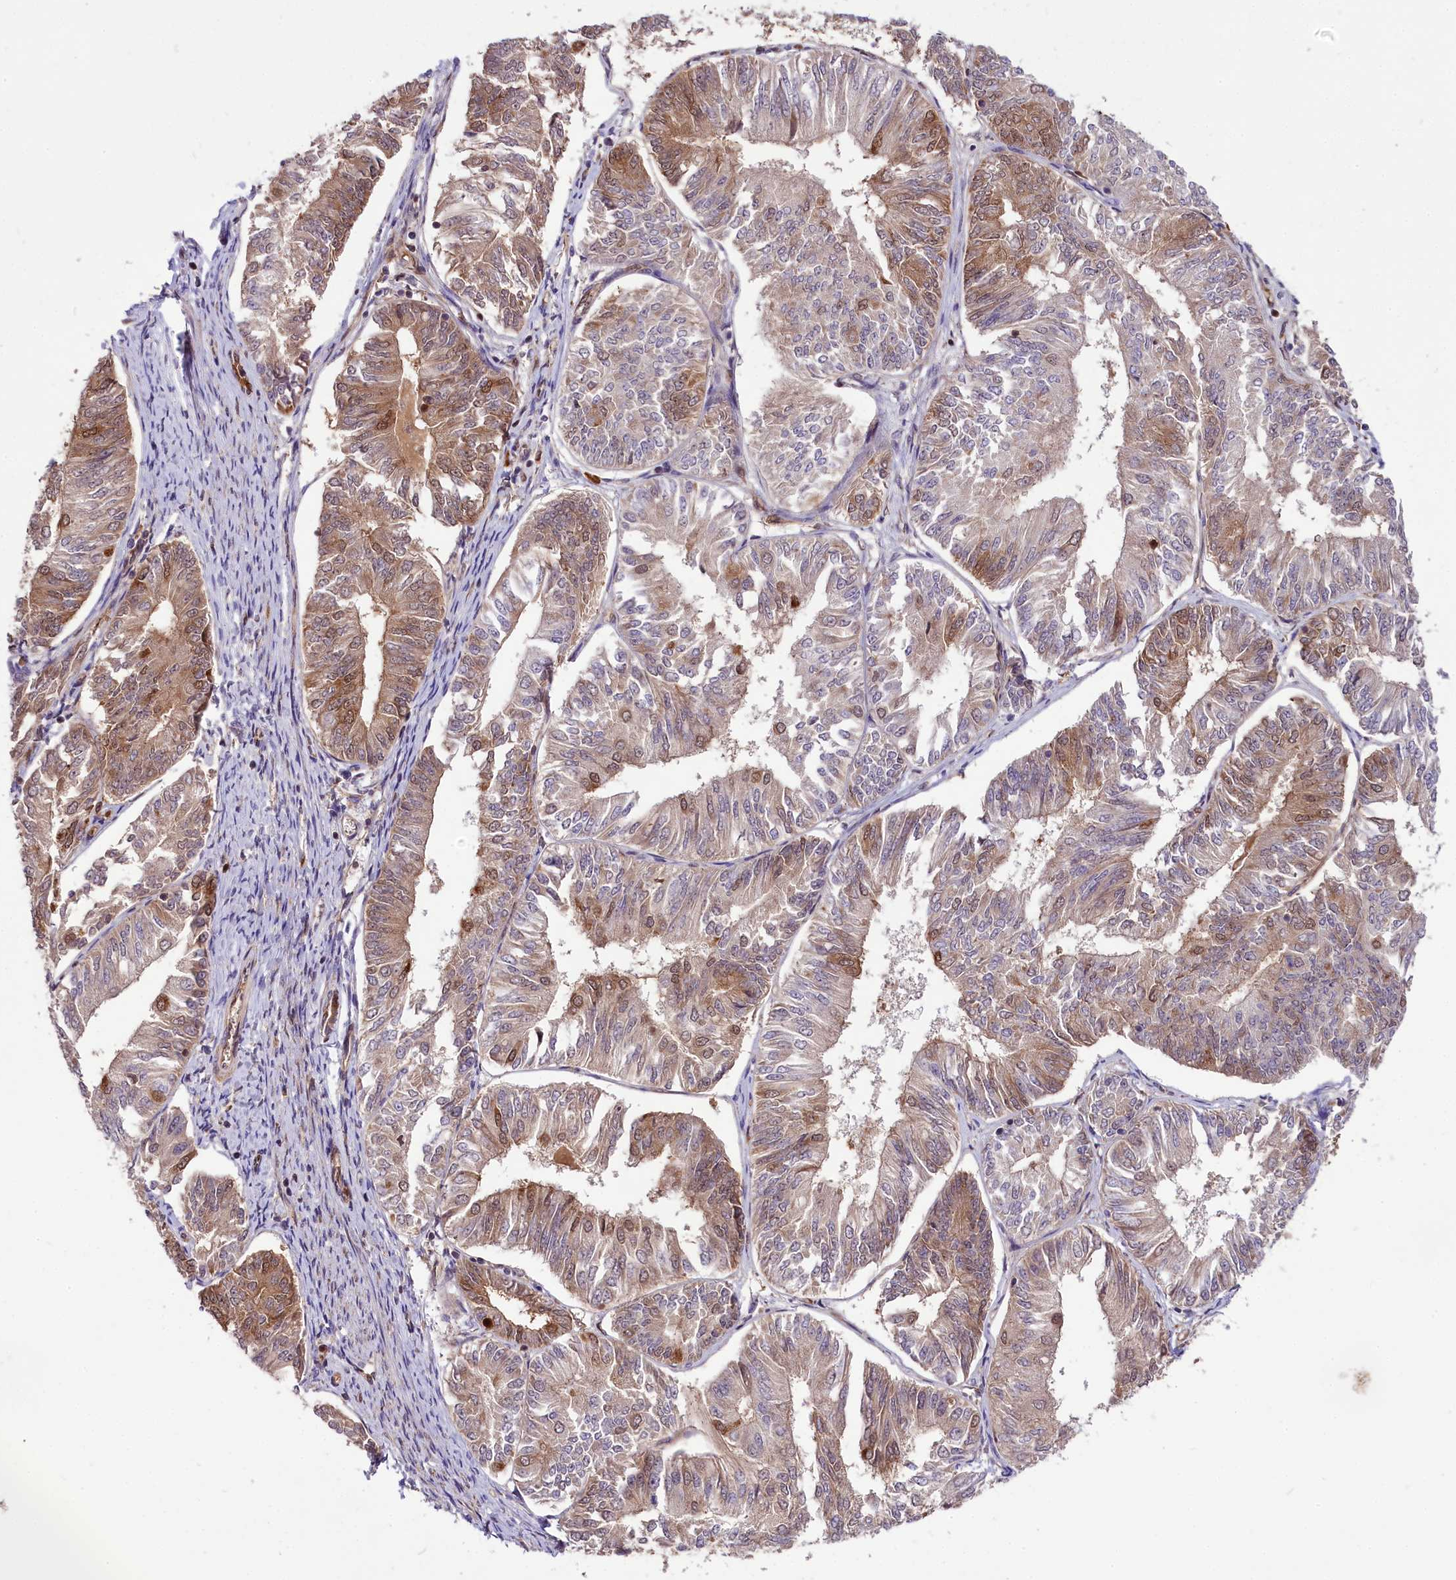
{"staining": {"intensity": "moderate", "quantity": "<25%", "location": "cytoplasmic/membranous,nuclear"}, "tissue": "endometrial cancer", "cell_type": "Tumor cells", "image_type": "cancer", "snomed": [{"axis": "morphology", "description": "Adenocarcinoma, NOS"}, {"axis": "topography", "description": "Endometrium"}], "caption": "A micrograph showing moderate cytoplasmic/membranous and nuclear positivity in approximately <25% of tumor cells in endometrial adenocarcinoma, as visualized by brown immunohistochemical staining.", "gene": "COX17", "patient": {"sex": "female", "age": 58}}